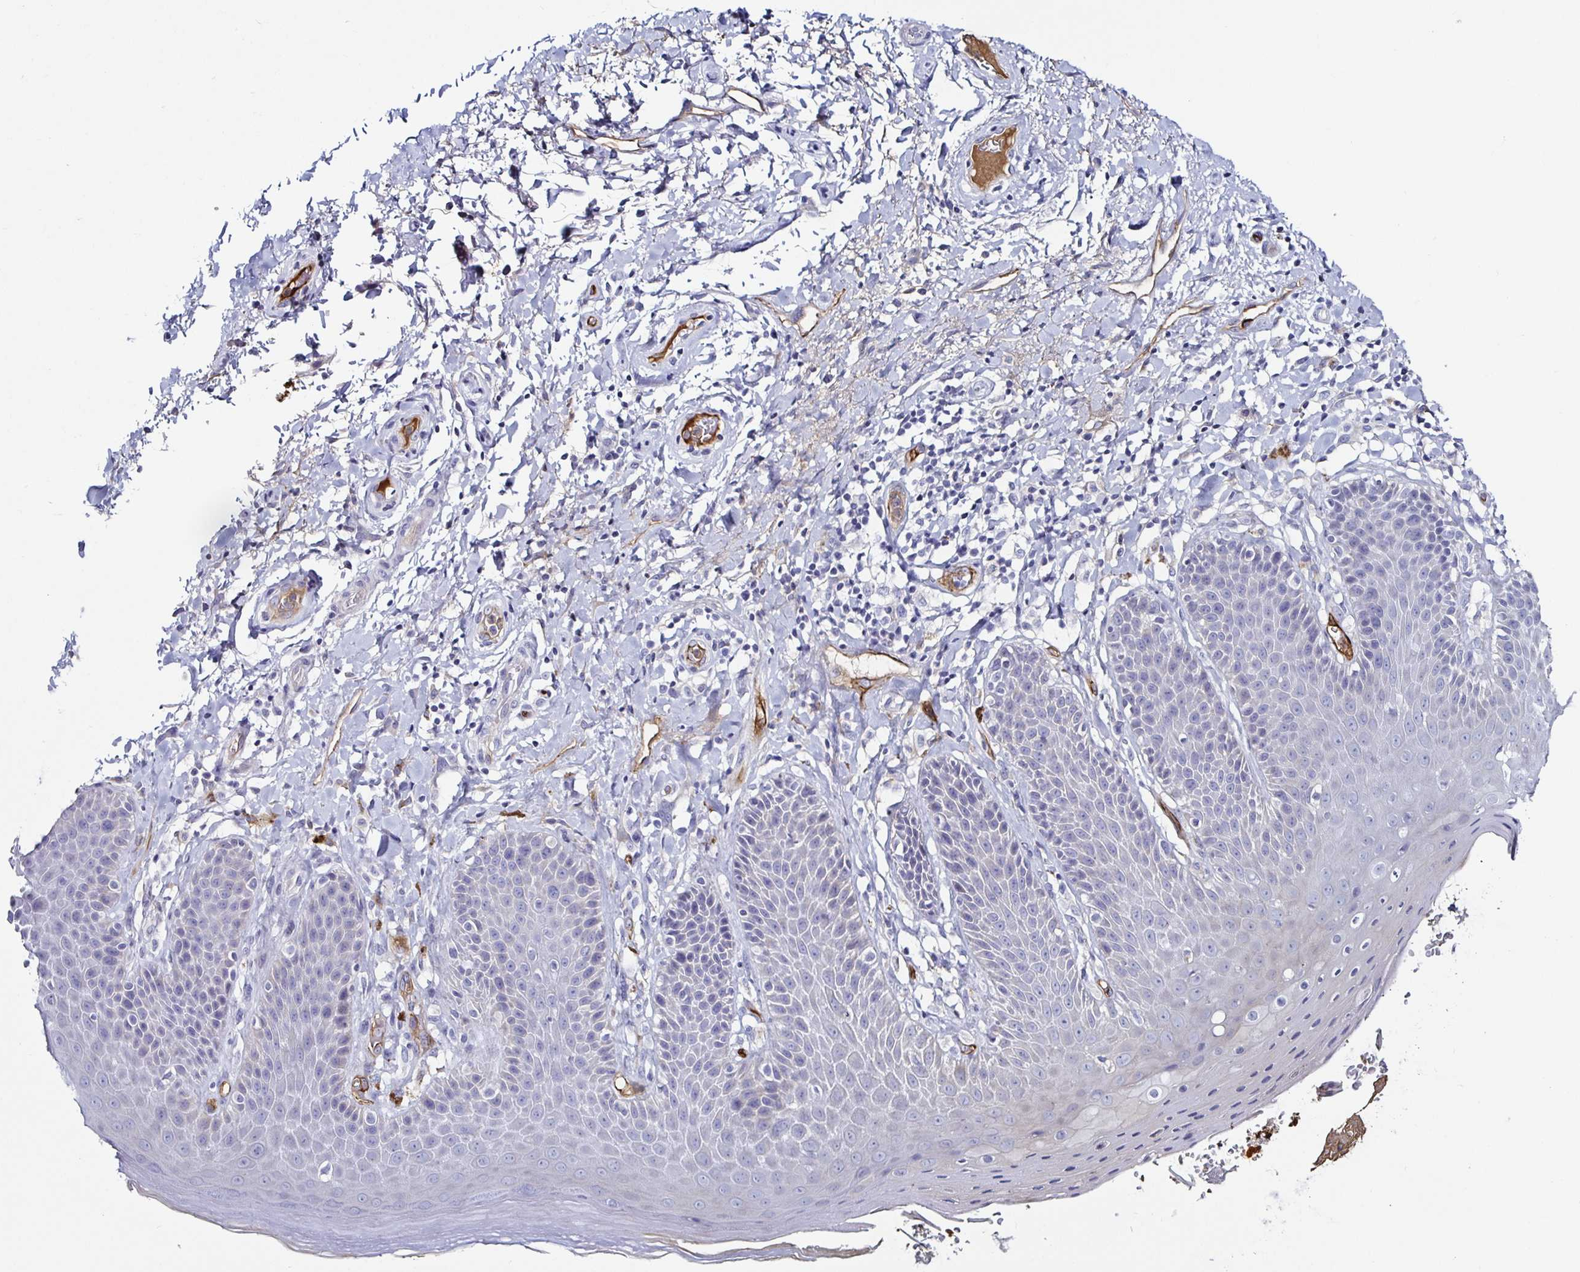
{"staining": {"intensity": "negative", "quantity": "none", "location": "none"}, "tissue": "skin", "cell_type": "Epidermal cells", "image_type": "normal", "snomed": [{"axis": "morphology", "description": "Normal tissue, NOS"}, {"axis": "topography", "description": "Anal"}, {"axis": "topography", "description": "Peripheral nerve tissue"}], "caption": "IHC of normal human skin reveals no expression in epidermal cells. (DAB (3,3'-diaminobenzidine) immunohistochemistry (IHC) with hematoxylin counter stain).", "gene": "ACSBG2", "patient": {"sex": "male", "age": 51}}